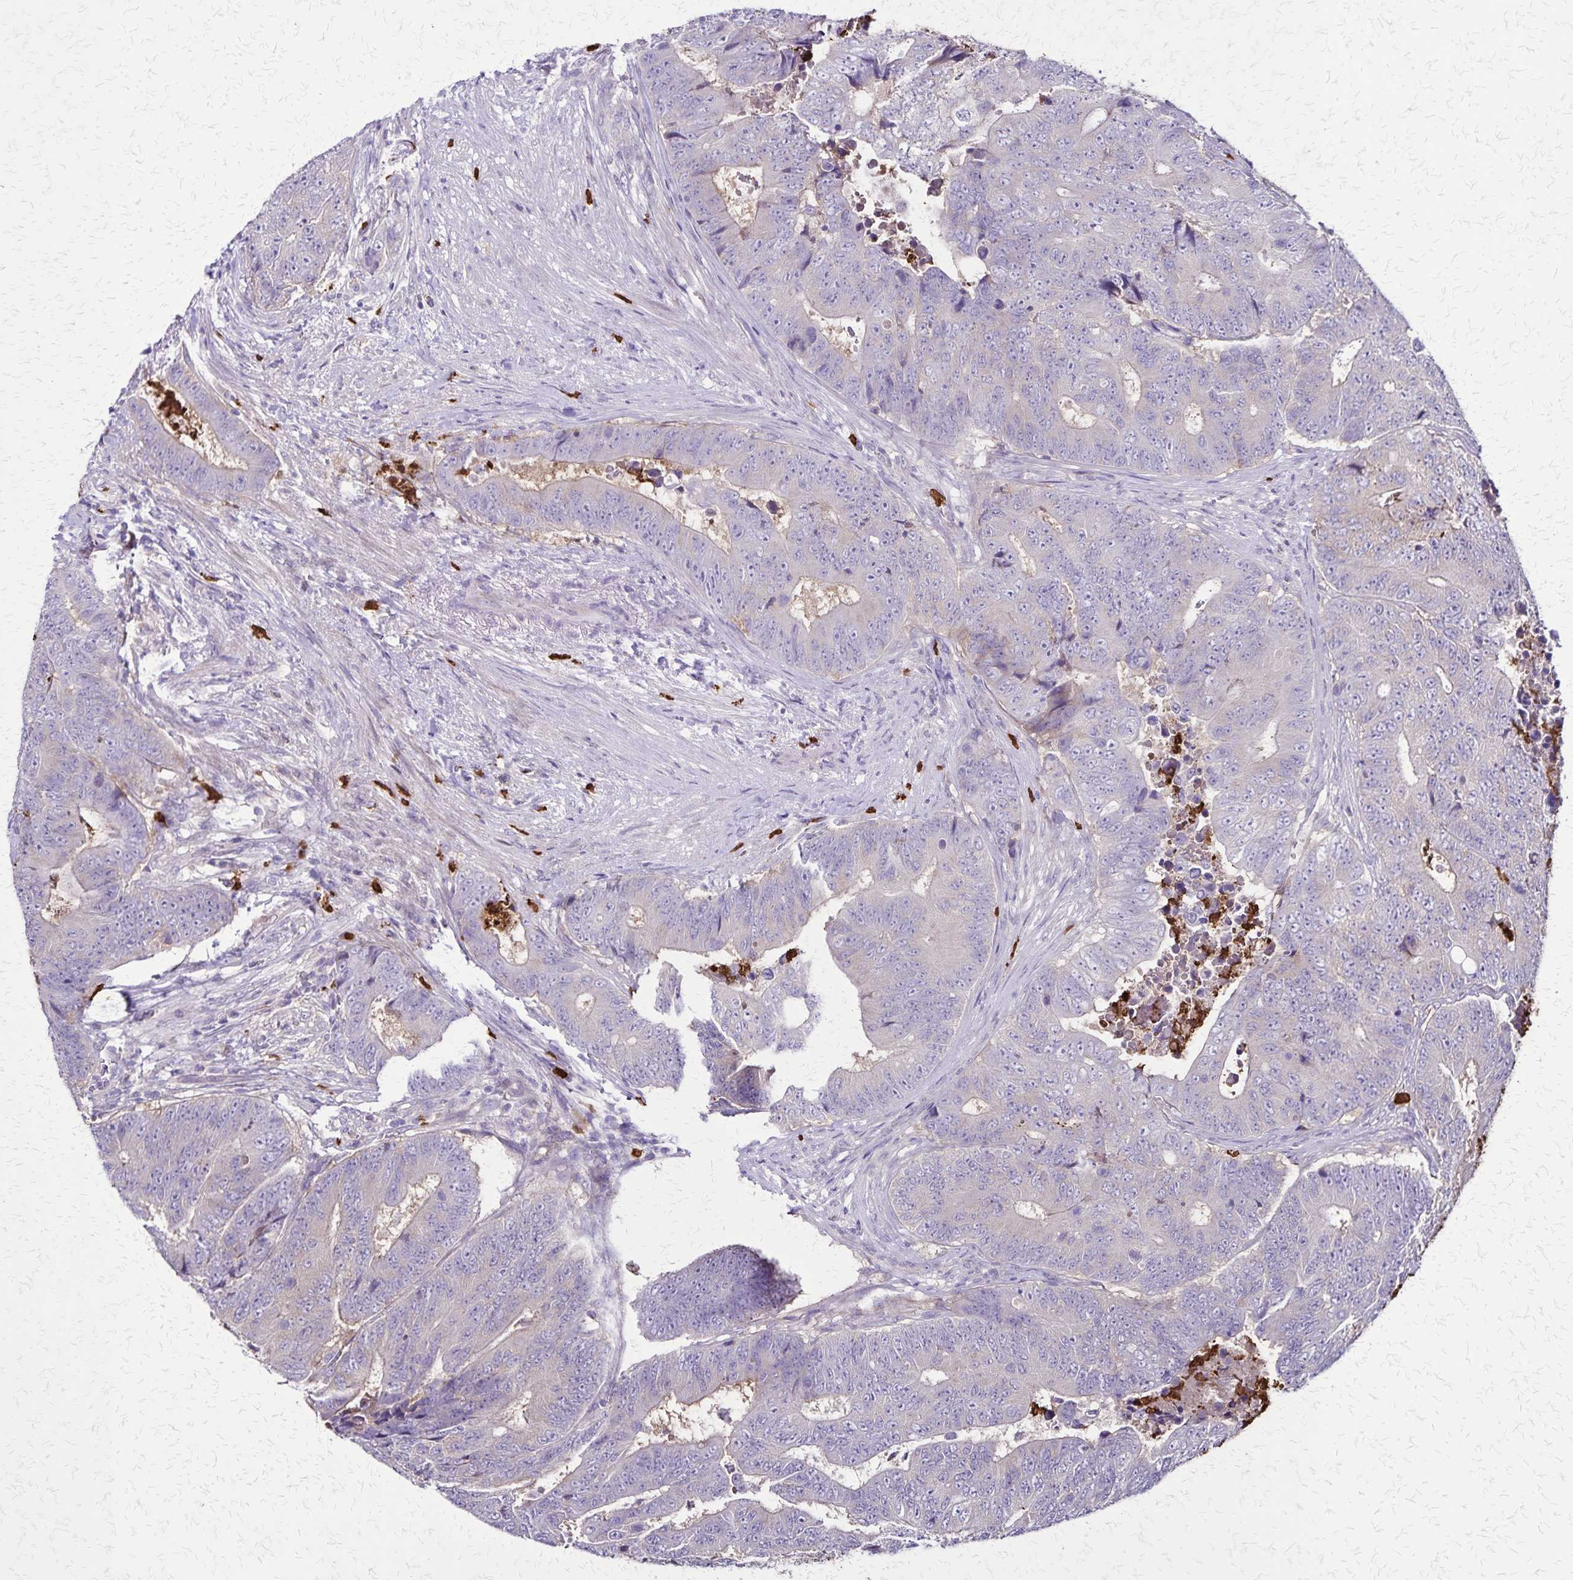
{"staining": {"intensity": "weak", "quantity": "<25%", "location": "cytoplasmic/membranous"}, "tissue": "colorectal cancer", "cell_type": "Tumor cells", "image_type": "cancer", "snomed": [{"axis": "morphology", "description": "Adenocarcinoma, NOS"}, {"axis": "topography", "description": "Colon"}], "caption": "IHC image of colorectal adenocarcinoma stained for a protein (brown), which reveals no staining in tumor cells.", "gene": "ULBP3", "patient": {"sex": "female", "age": 48}}